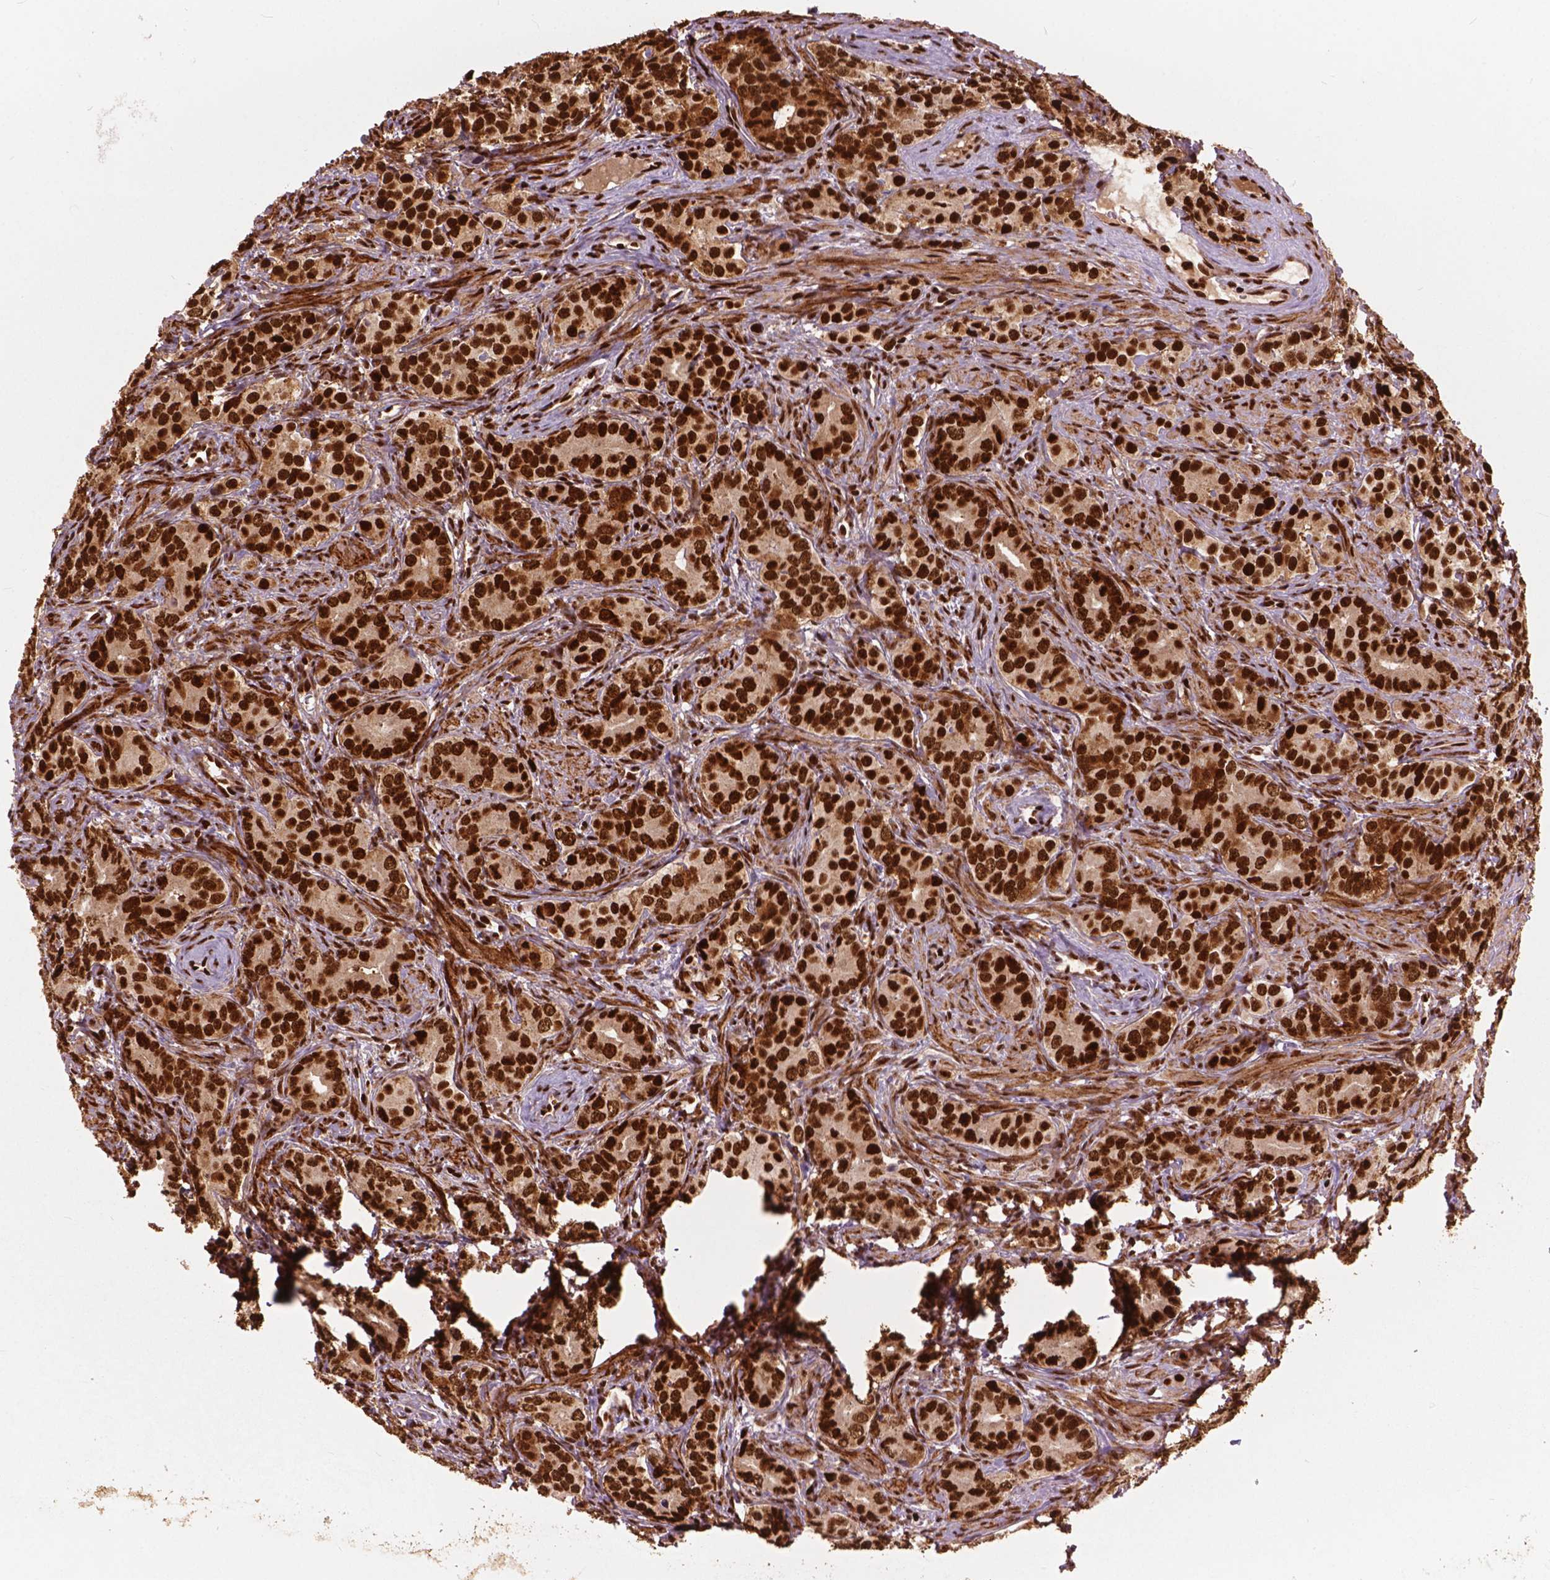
{"staining": {"intensity": "strong", "quantity": ">75%", "location": "cytoplasmic/membranous,nuclear"}, "tissue": "prostate cancer", "cell_type": "Tumor cells", "image_type": "cancer", "snomed": [{"axis": "morphology", "description": "Adenocarcinoma, High grade"}, {"axis": "topography", "description": "Prostate"}], "caption": "Immunohistochemistry (IHC) histopathology image of human prostate cancer stained for a protein (brown), which exhibits high levels of strong cytoplasmic/membranous and nuclear expression in approximately >75% of tumor cells.", "gene": "ANP32B", "patient": {"sex": "male", "age": 84}}